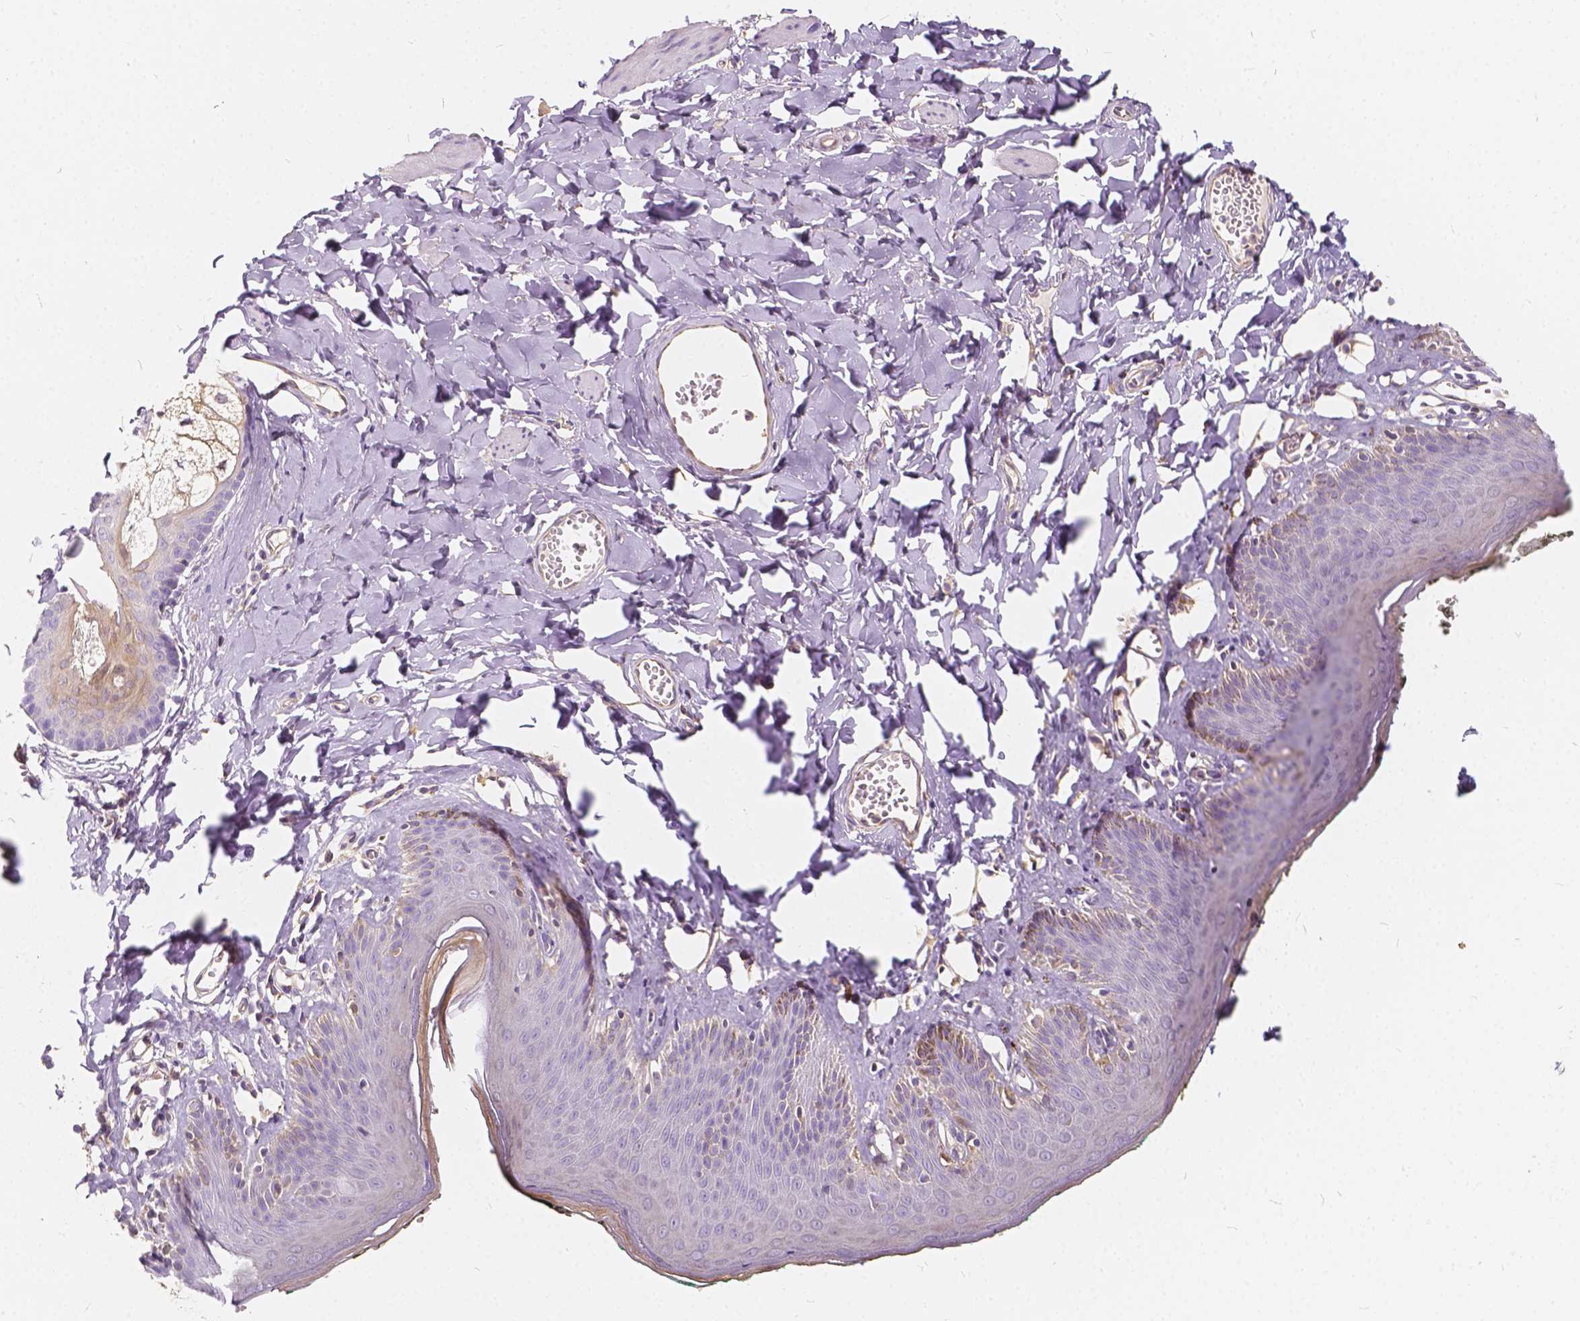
{"staining": {"intensity": "negative", "quantity": "none", "location": "none"}, "tissue": "skin", "cell_type": "Epidermal cells", "image_type": "normal", "snomed": [{"axis": "morphology", "description": "Normal tissue, NOS"}, {"axis": "topography", "description": "Vulva"}, {"axis": "topography", "description": "Peripheral nerve tissue"}], "caption": "DAB (3,3'-diaminobenzidine) immunohistochemical staining of benign skin exhibits no significant expression in epidermal cells.", "gene": "KIAA0513", "patient": {"sex": "female", "age": 66}}